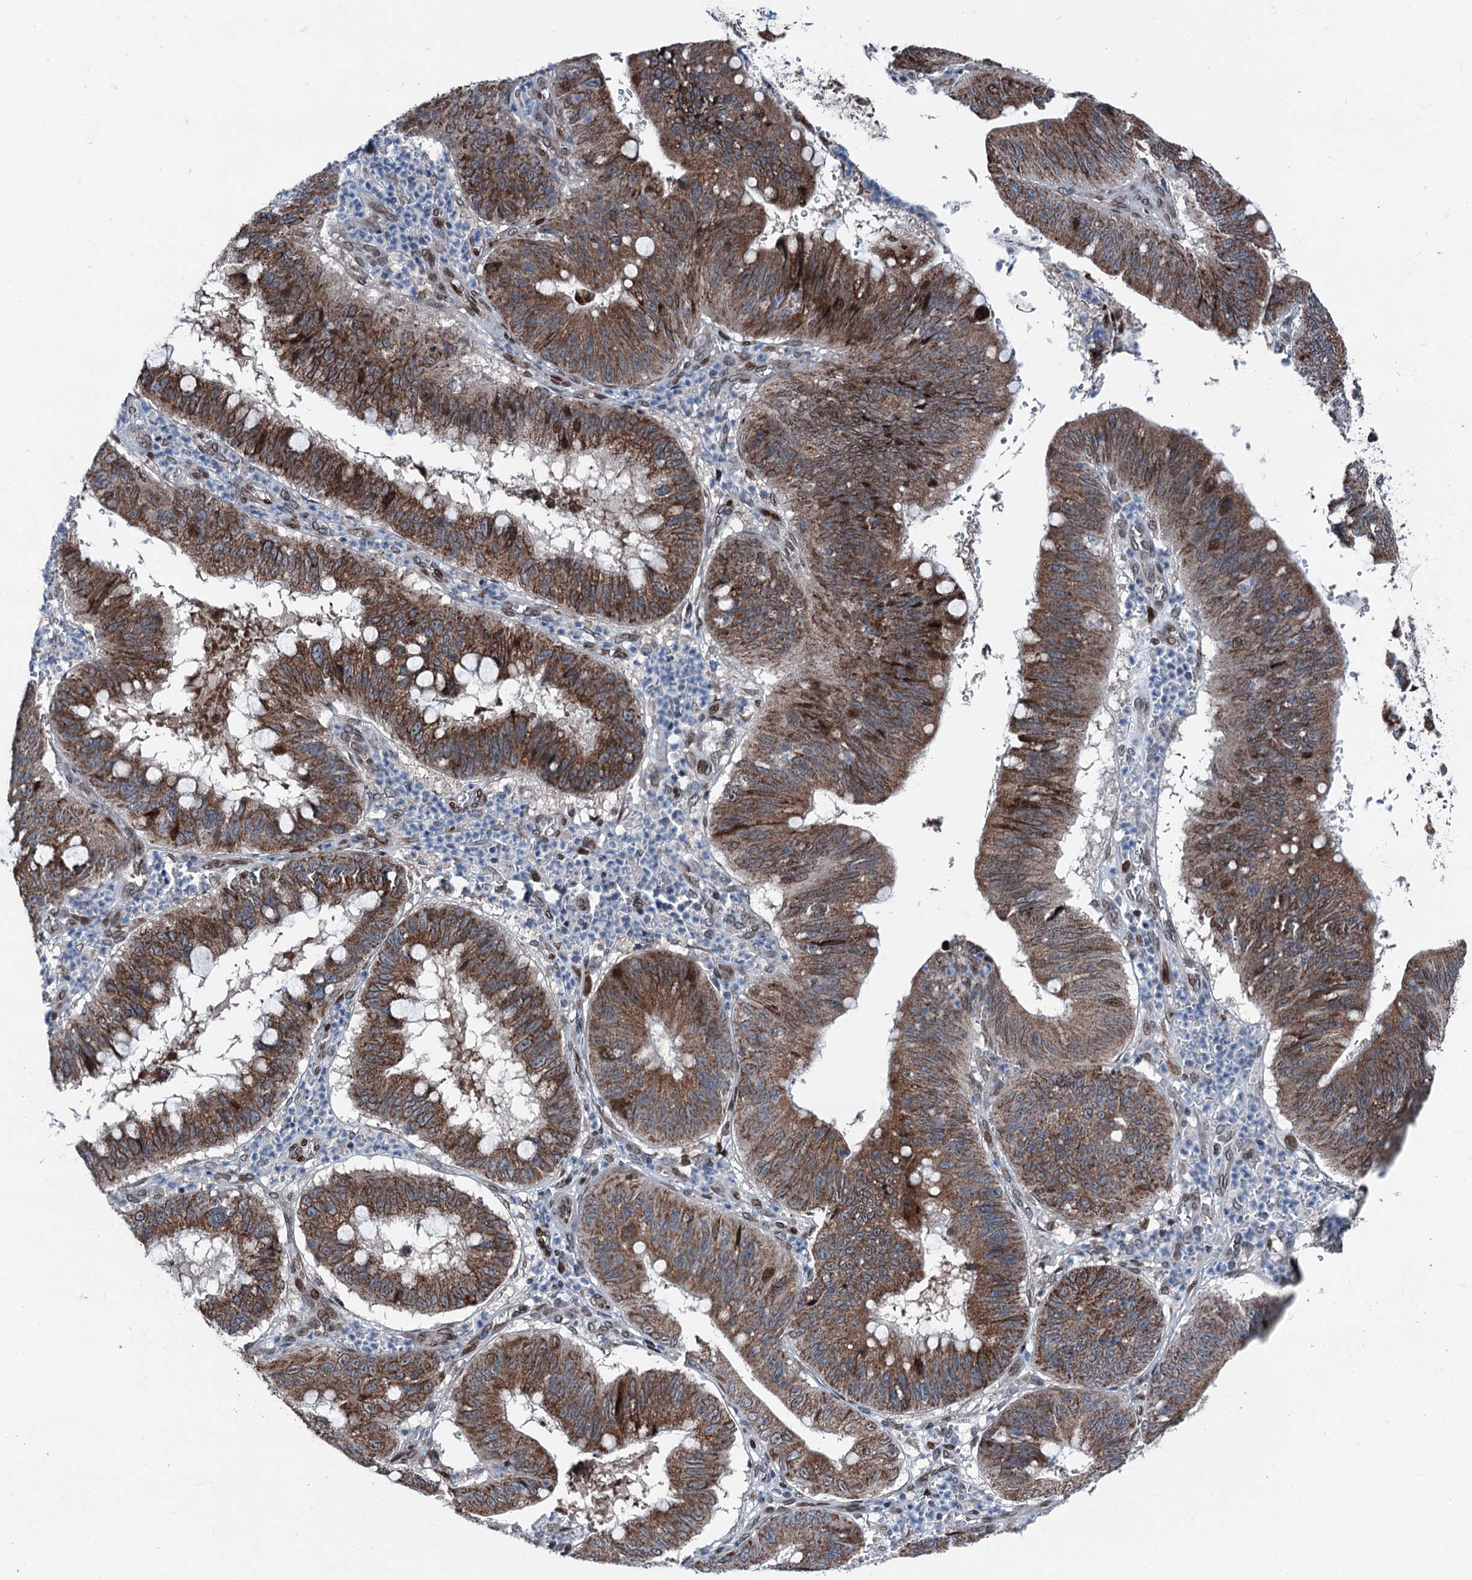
{"staining": {"intensity": "moderate", "quantity": ">75%", "location": "cytoplasmic/membranous"}, "tissue": "stomach cancer", "cell_type": "Tumor cells", "image_type": "cancer", "snomed": [{"axis": "morphology", "description": "Adenocarcinoma, NOS"}, {"axis": "topography", "description": "Stomach"}], "caption": "Human adenocarcinoma (stomach) stained with a protein marker exhibits moderate staining in tumor cells.", "gene": "MRPL14", "patient": {"sex": "male", "age": 59}}